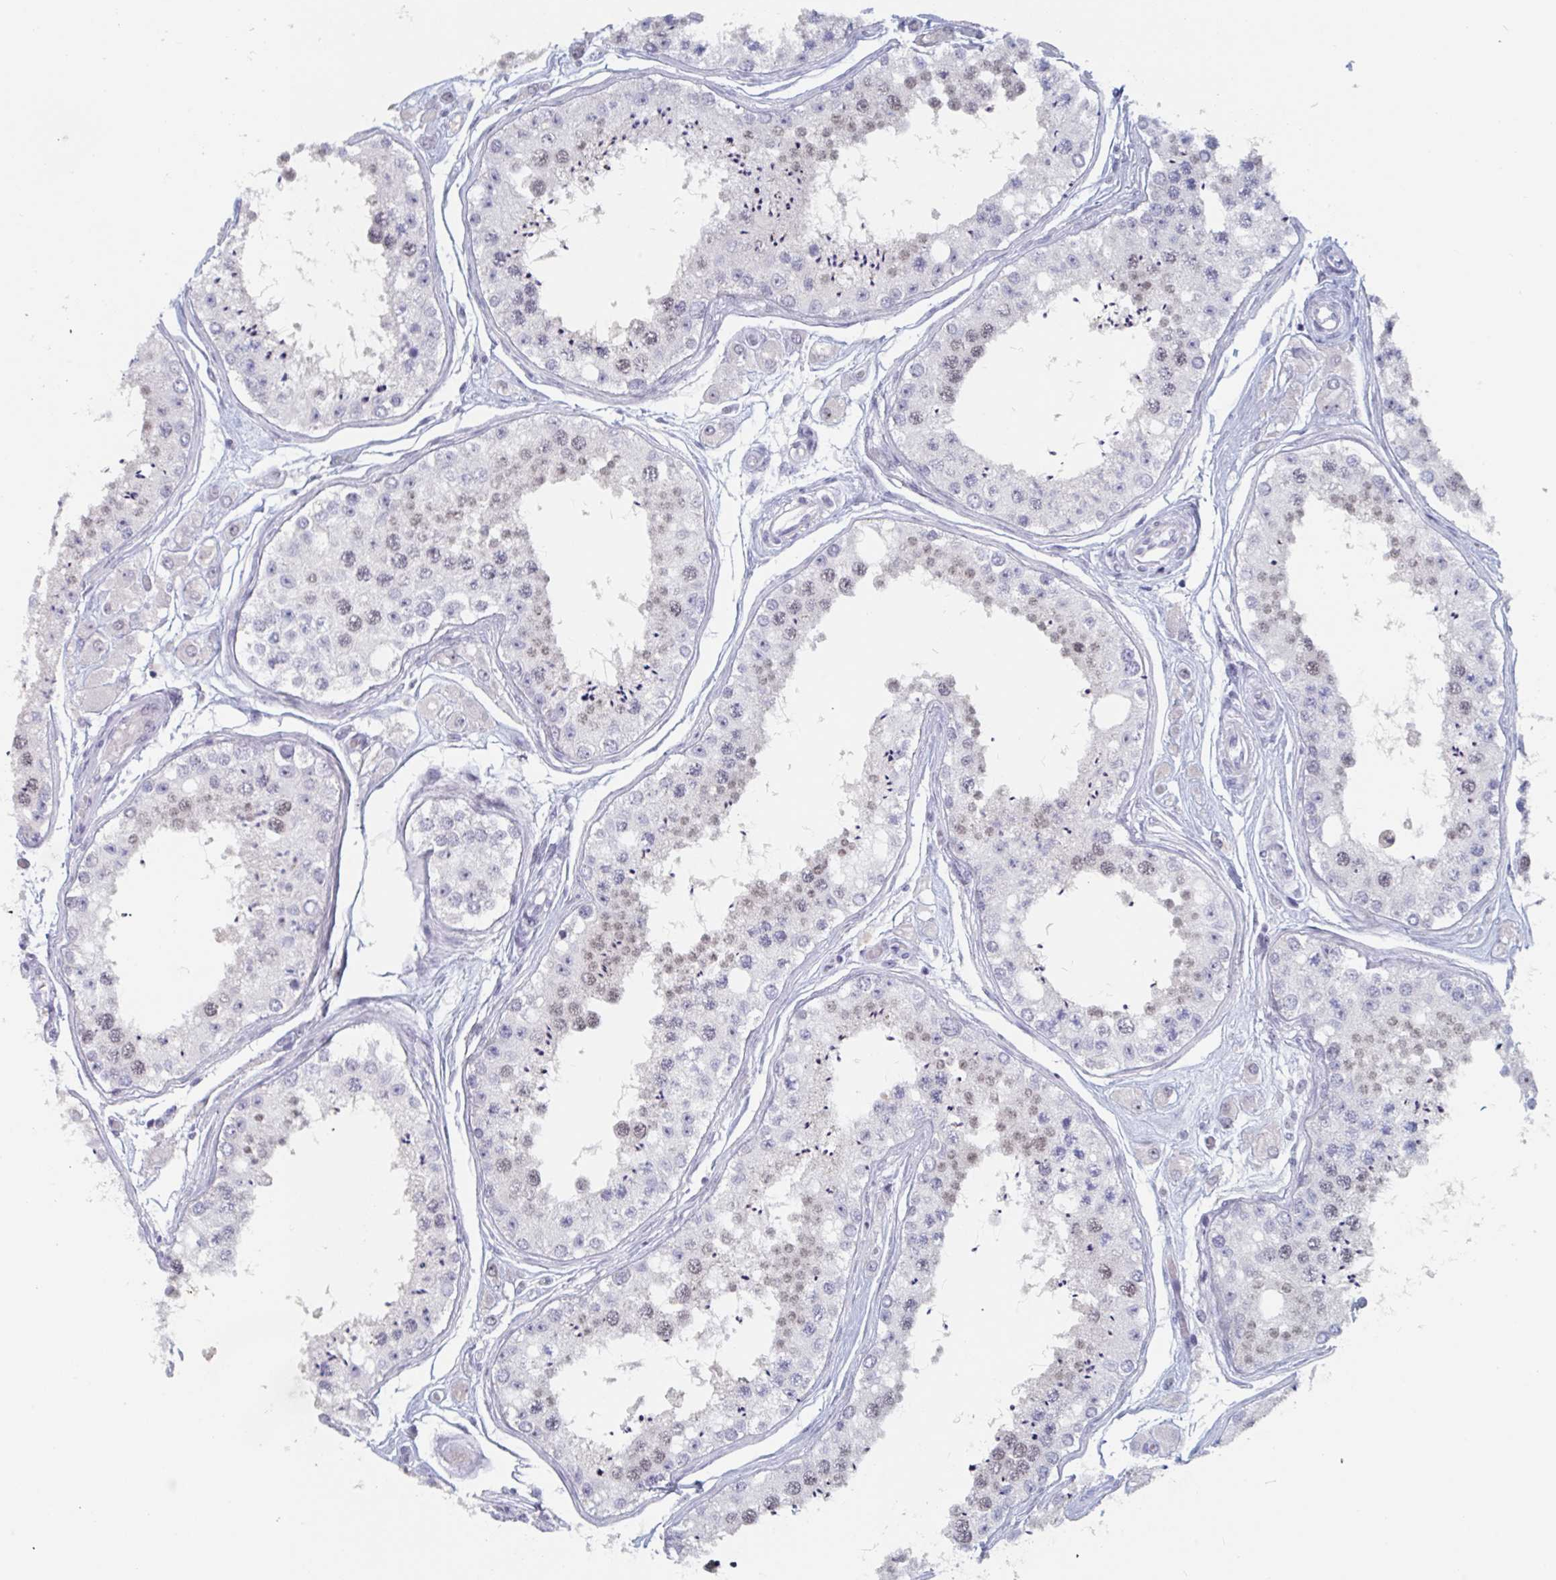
{"staining": {"intensity": "moderate", "quantity": "25%-75%", "location": "nuclear"}, "tissue": "testis", "cell_type": "Cells in seminiferous ducts", "image_type": "normal", "snomed": [{"axis": "morphology", "description": "Normal tissue, NOS"}, {"axis": "topography", "description": "Testis"}], "caption": "Normal testis shows moderate nuclear positivity in about 25%-75% of cells in seminiferous ducts.", "gene": "NR1H2", "patient": {"sex": "male", "age": 25}}